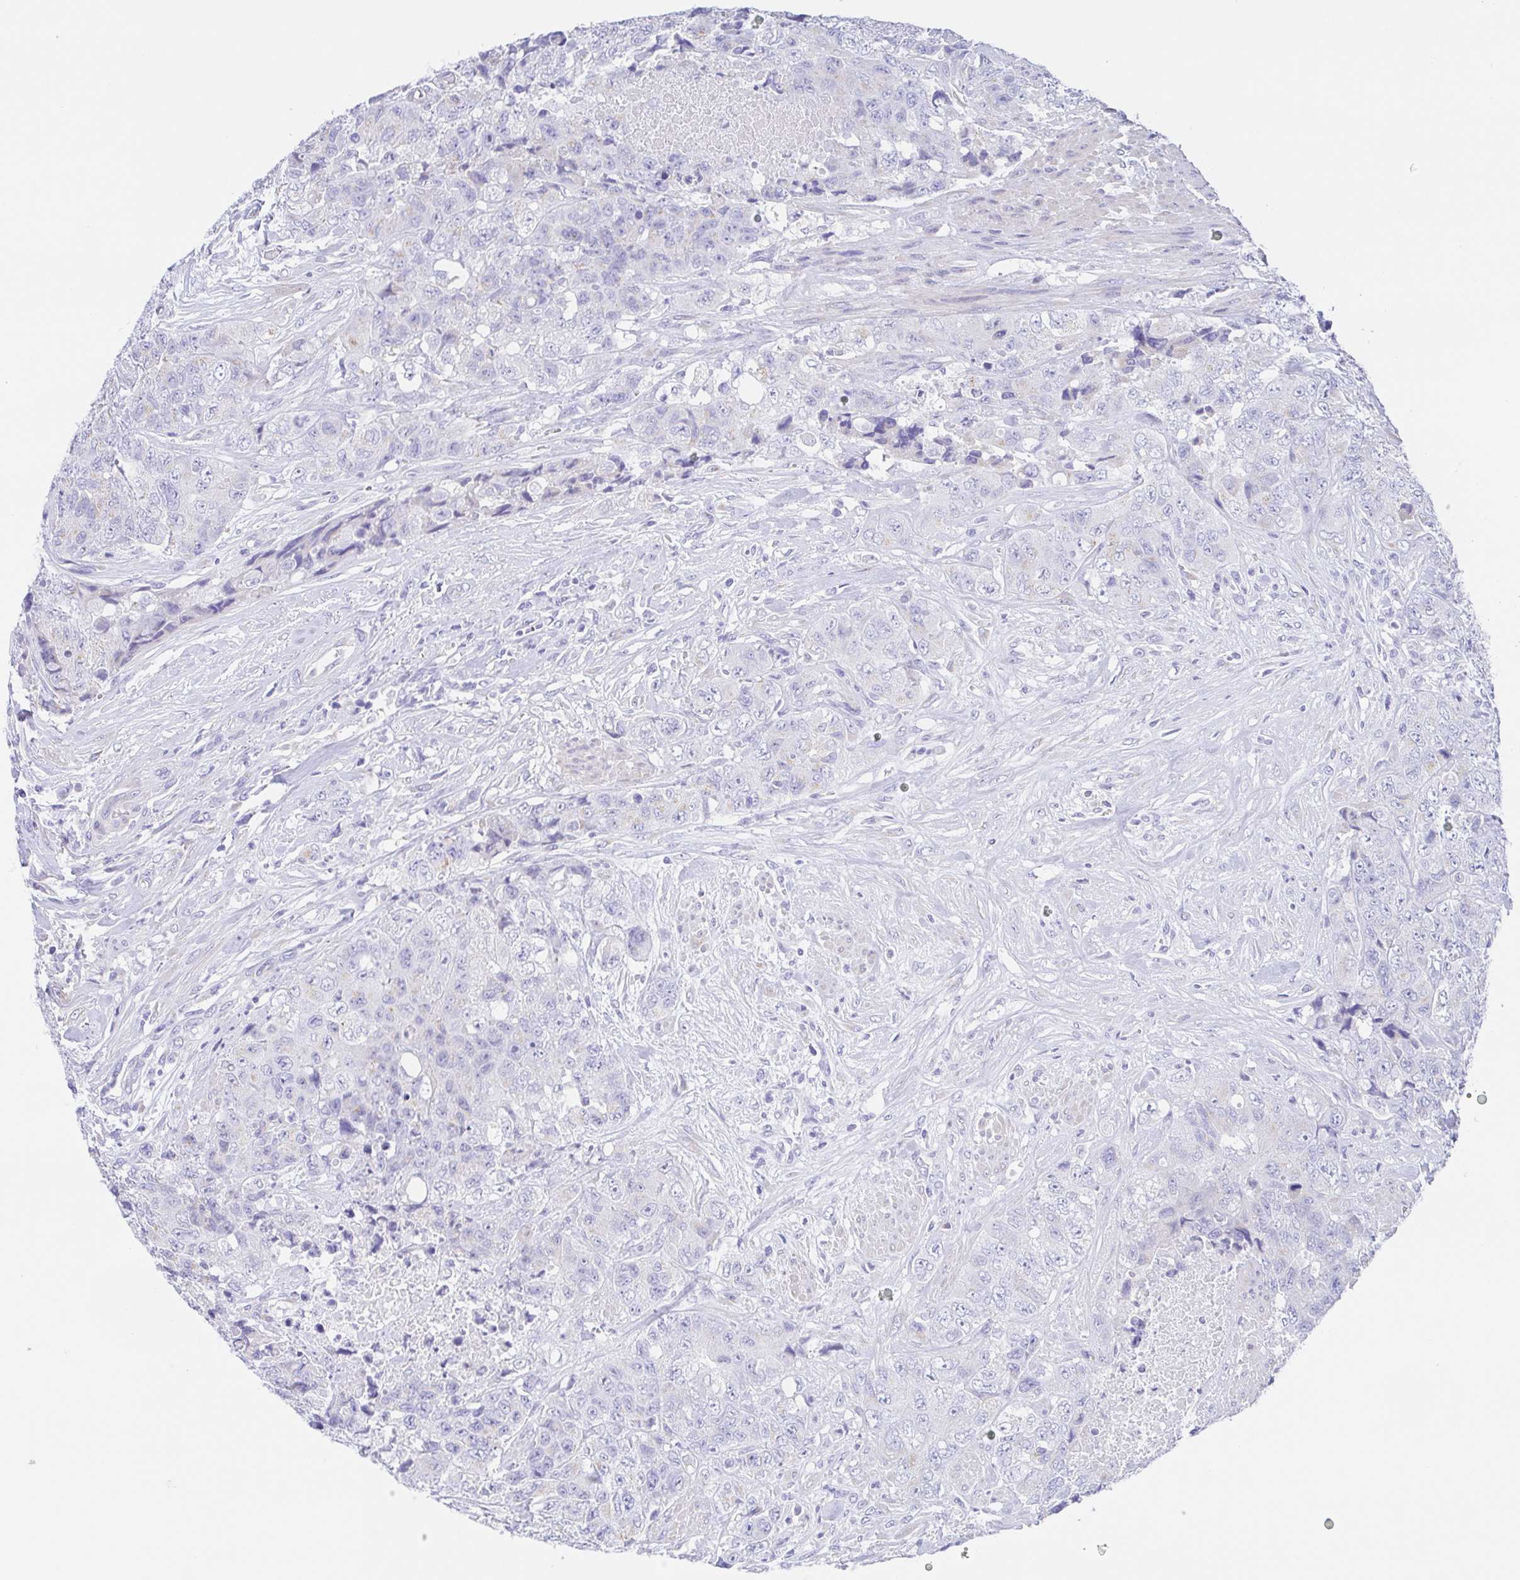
{"staining": {"intensity": "negative", "quantity": "none", "location": "none"}, "tissue": "urothelial cancer", "cell_type": "Tumor cells", "image_type": "cancer", "snomed": [{"axis": "morphology", "description": "Urothelial carcinoma, High grade"}, {"axis": "topography", "description": "Urinary bladder"}], "caption": "Urothelial cancer was stained to show a protein in brown. There is no significant staining in tumor cells. The staining was performed using DAB to visualize the protein expression in brown, while the nuclei were stained in blue with hematoxylin (Magnification: 20x).", "gene": "SCG3", "patient": {"sex": "female", "age": 78}}